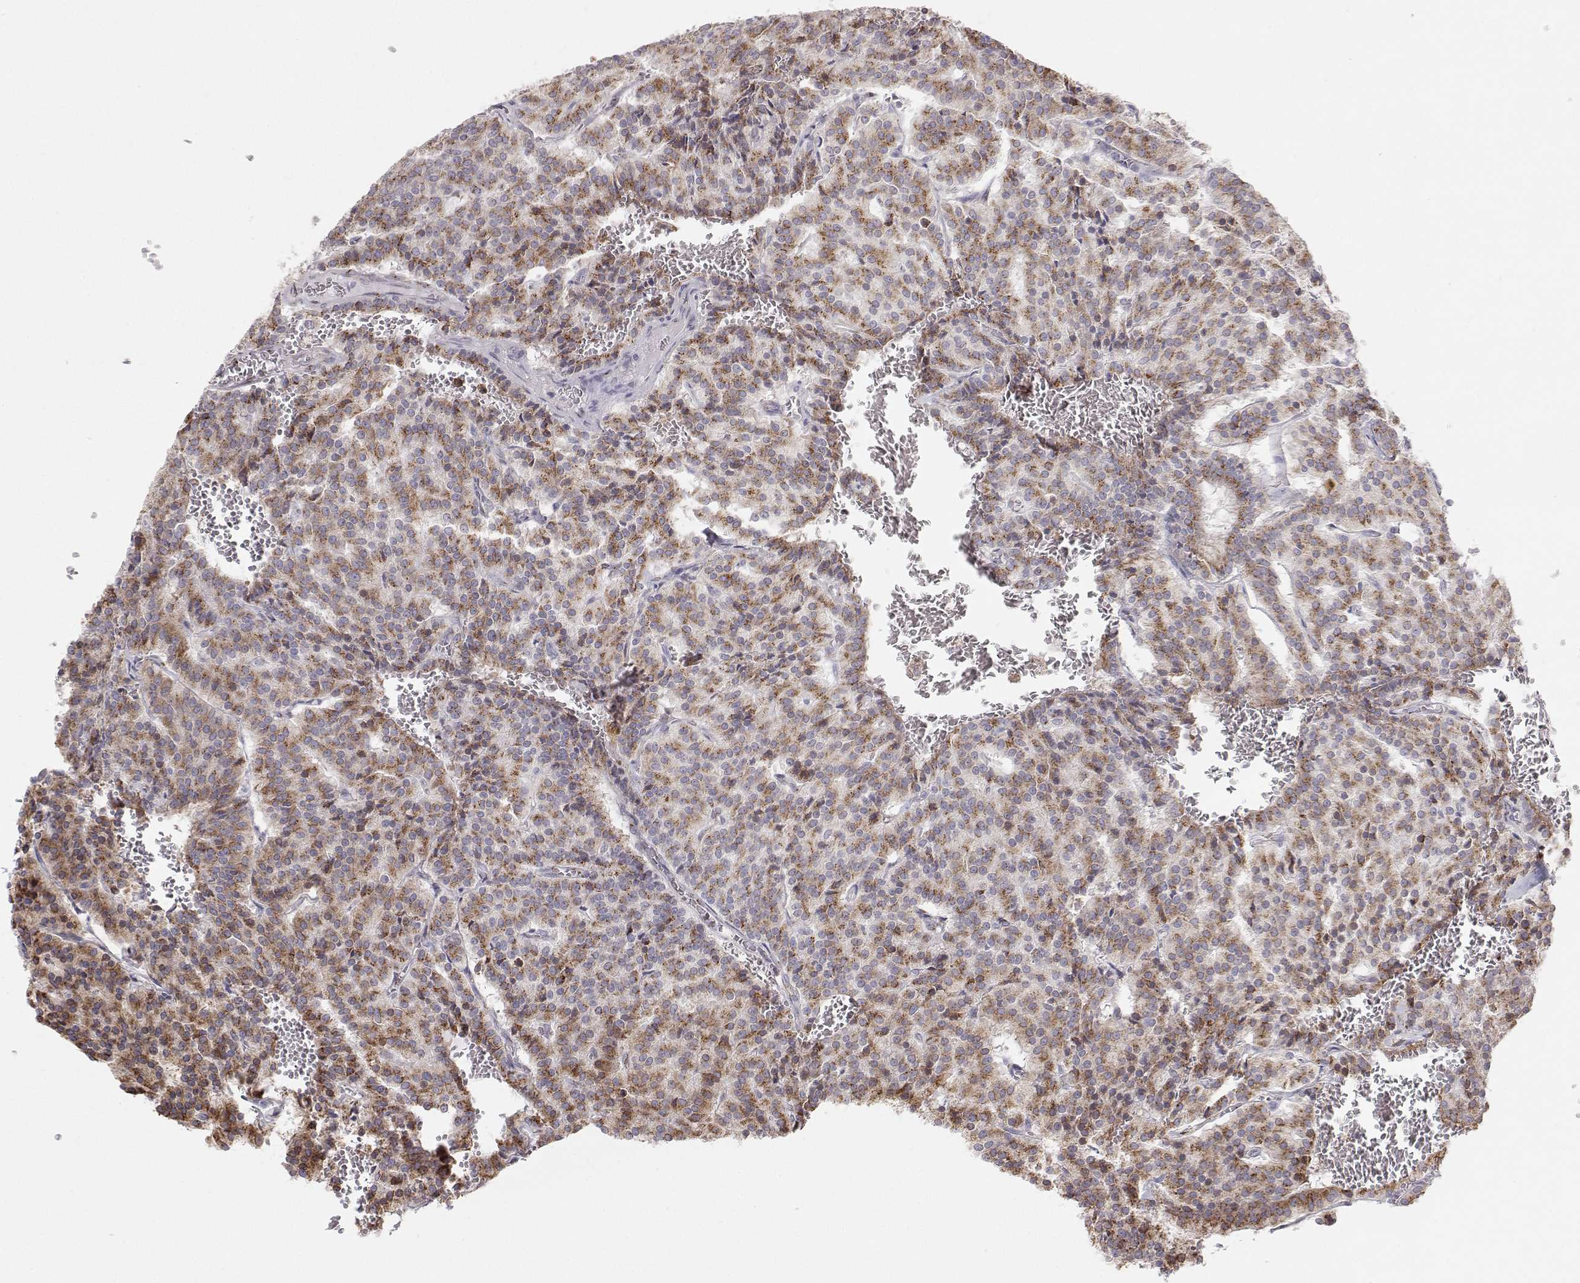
{"staining": {"intensity": "moderate", "quantity": ">75%", "location": "cytoplasmic/membranous"}, "tissue": "carcinoid", "cell_type": "Tumor cells", "image_type": "cancer", "snomed": [{"axis": "morphology", "description": "Carcinoid, malignant, NOS"}, {"axis": "topography", "description": "Lung"}], "caption": "An image of human malignant carcinoid stained for a protein shows moderate cytoplasmic/membranous brown staining in tumor cells. (Stains: DAB (3,3'-diaminobenzidine) in brown, nuclei in blue, Microscopy: brightfield microscopy at high magnification).", "gene": "STARD13", "patient": {"sex": "male", "age": 70}}